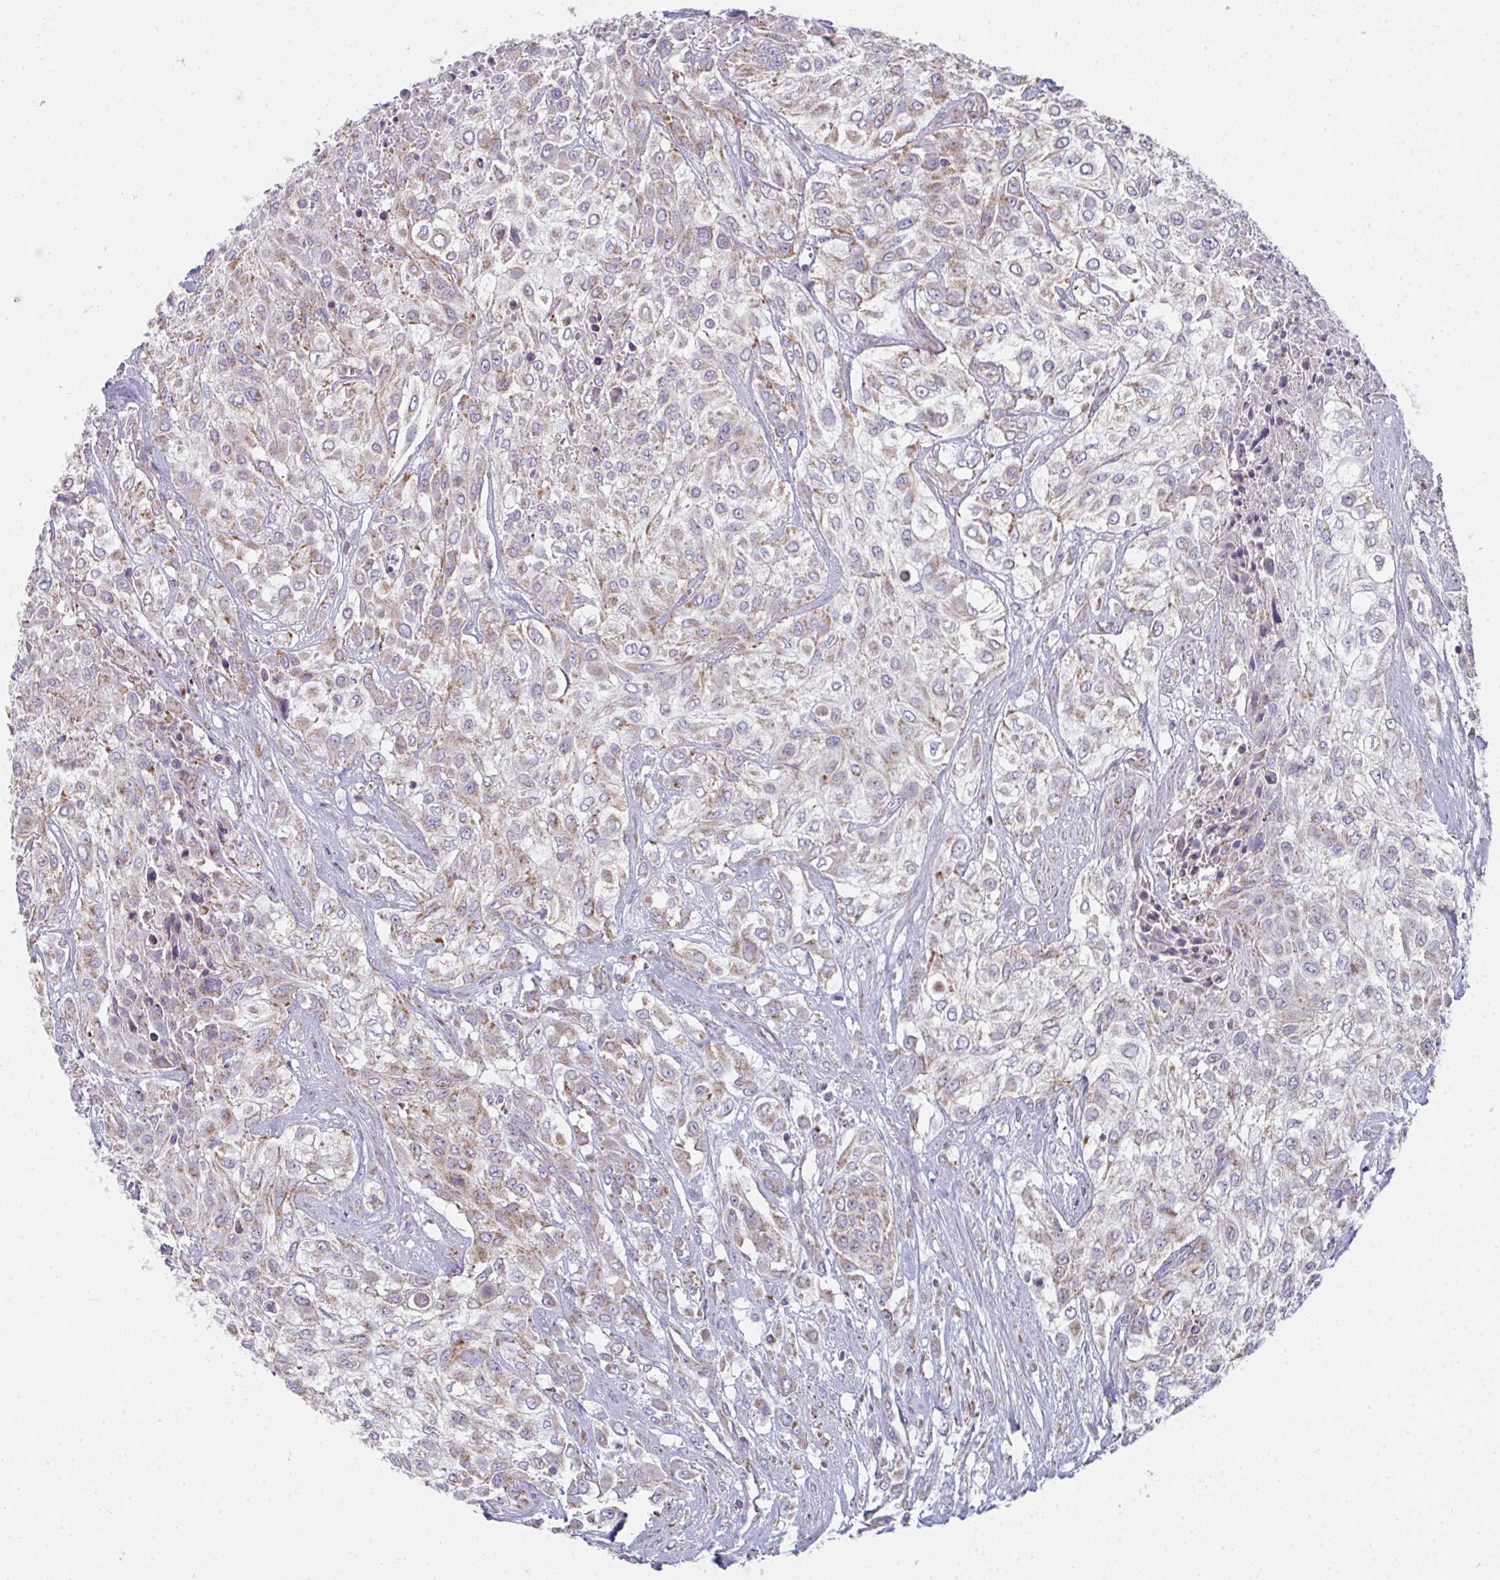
{"staining": {"intensity": "weak", "quantity": "25%-75%", "location": "cytoplasmic/membranous"}, "tissue": "urothelial cancer", "cell_type": "Tumor cells", "image_type": "cancer", "snomed": [{"axis": "morphology", "description": "Urothelial carcinoma, High grade"}, {"axis": "topography", "description": "Urinary bladder"}], "caption": "High-grade urothelial carcinoma stained for a protein demonstrates weak cytoplasmic/membranous positivity in tumor cells.", "gene": "FAHD1", "patient": {"sex": "male", "age": 57}}